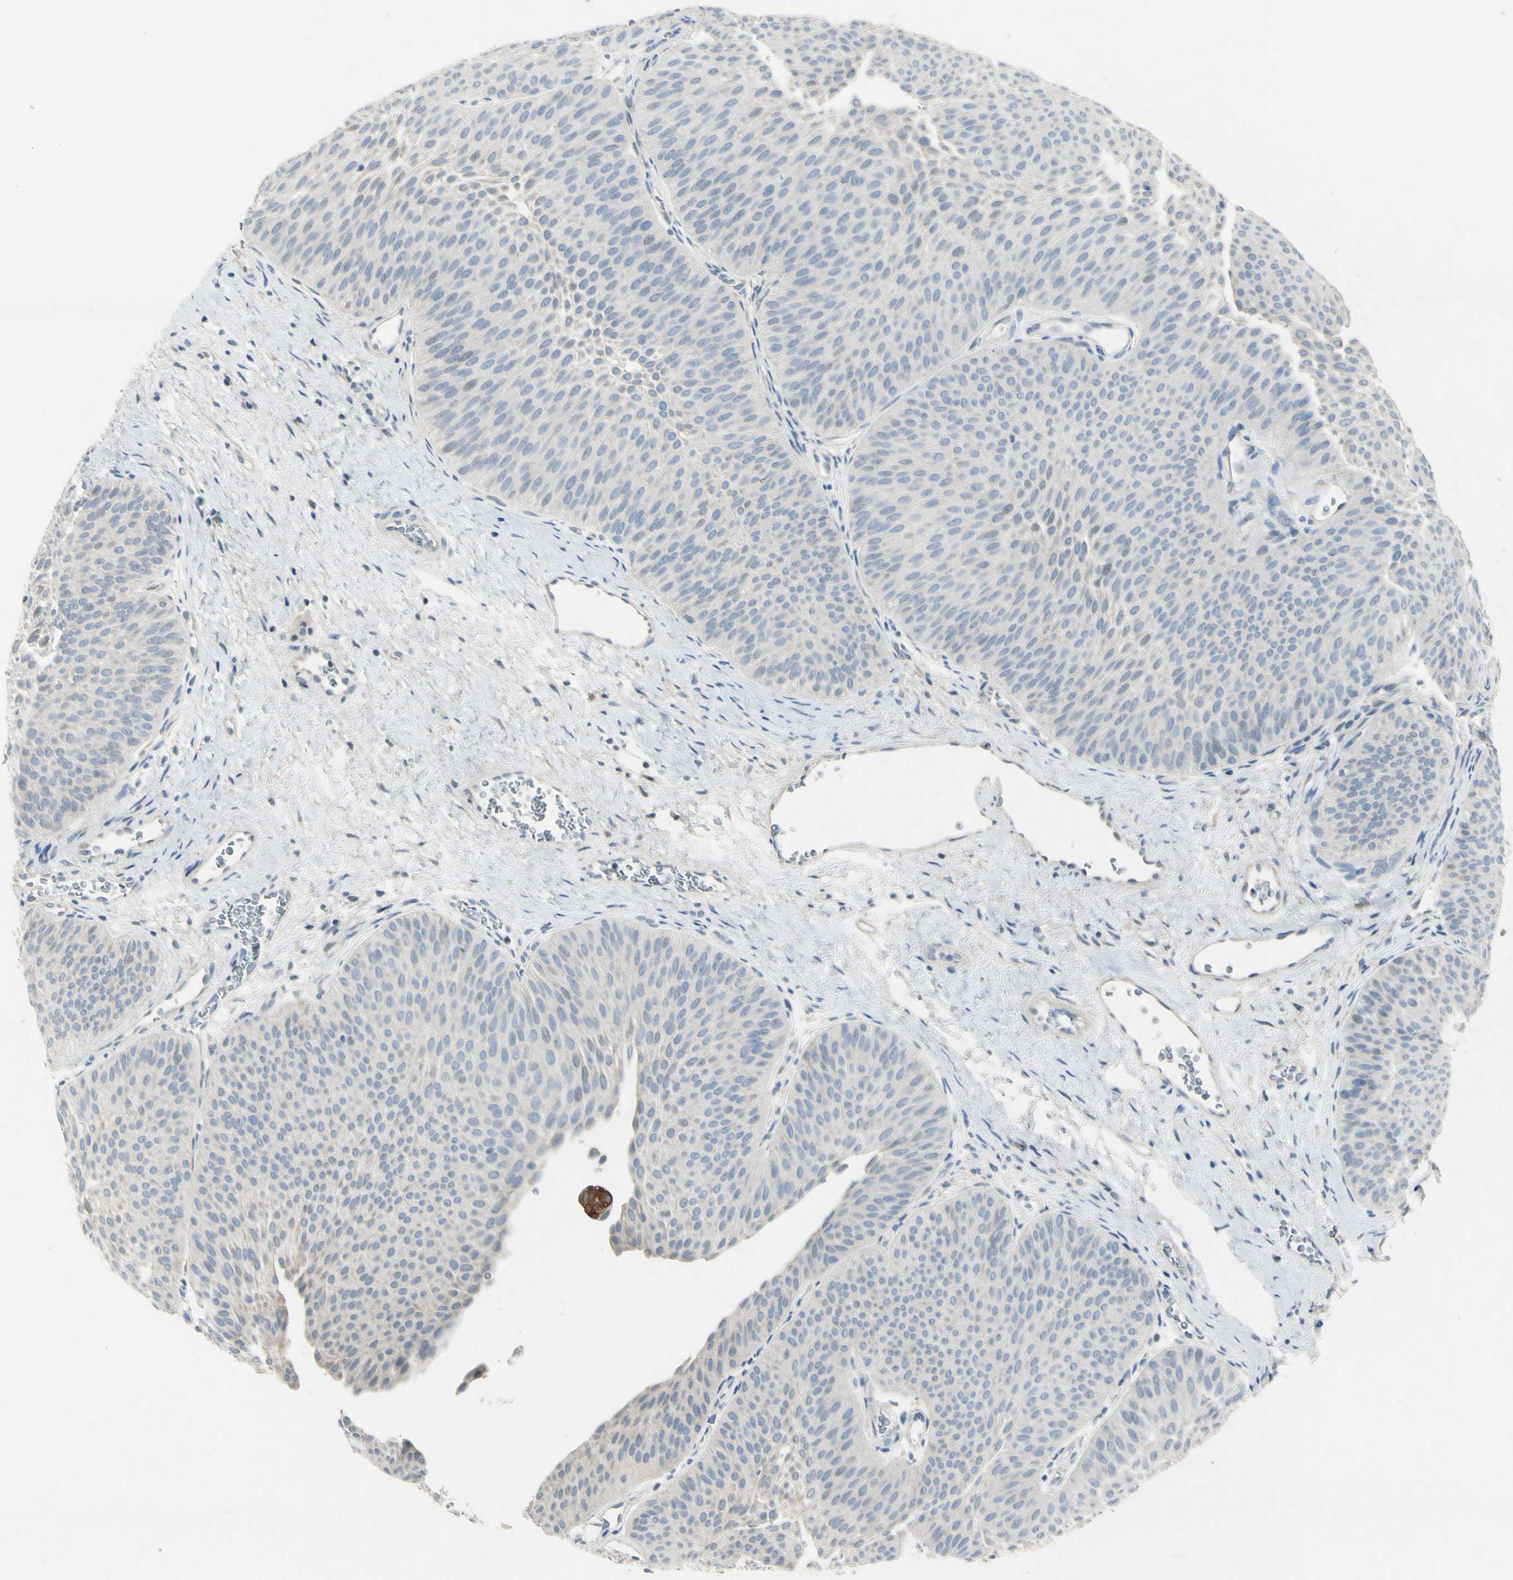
{"staining": {"intensity": "negative", "quantity": "none", "location": "none"}, "tissue": "urothelial cancer", "cell_type": "Tumor cells", "image_type": "cancer", "snomed": [{"axis": "morphology", "description": "Urothelial carcinoma, Low grade"}, {"axis": "topography", "description": "Urinary bladder"}], "caption": "A histopathology image of low-grade urothelial carcinoma stained for a protein displays no brown staining in tumor cells.", "gene": "SNAP91", "patient": {"sex": "female", "age": 60}}